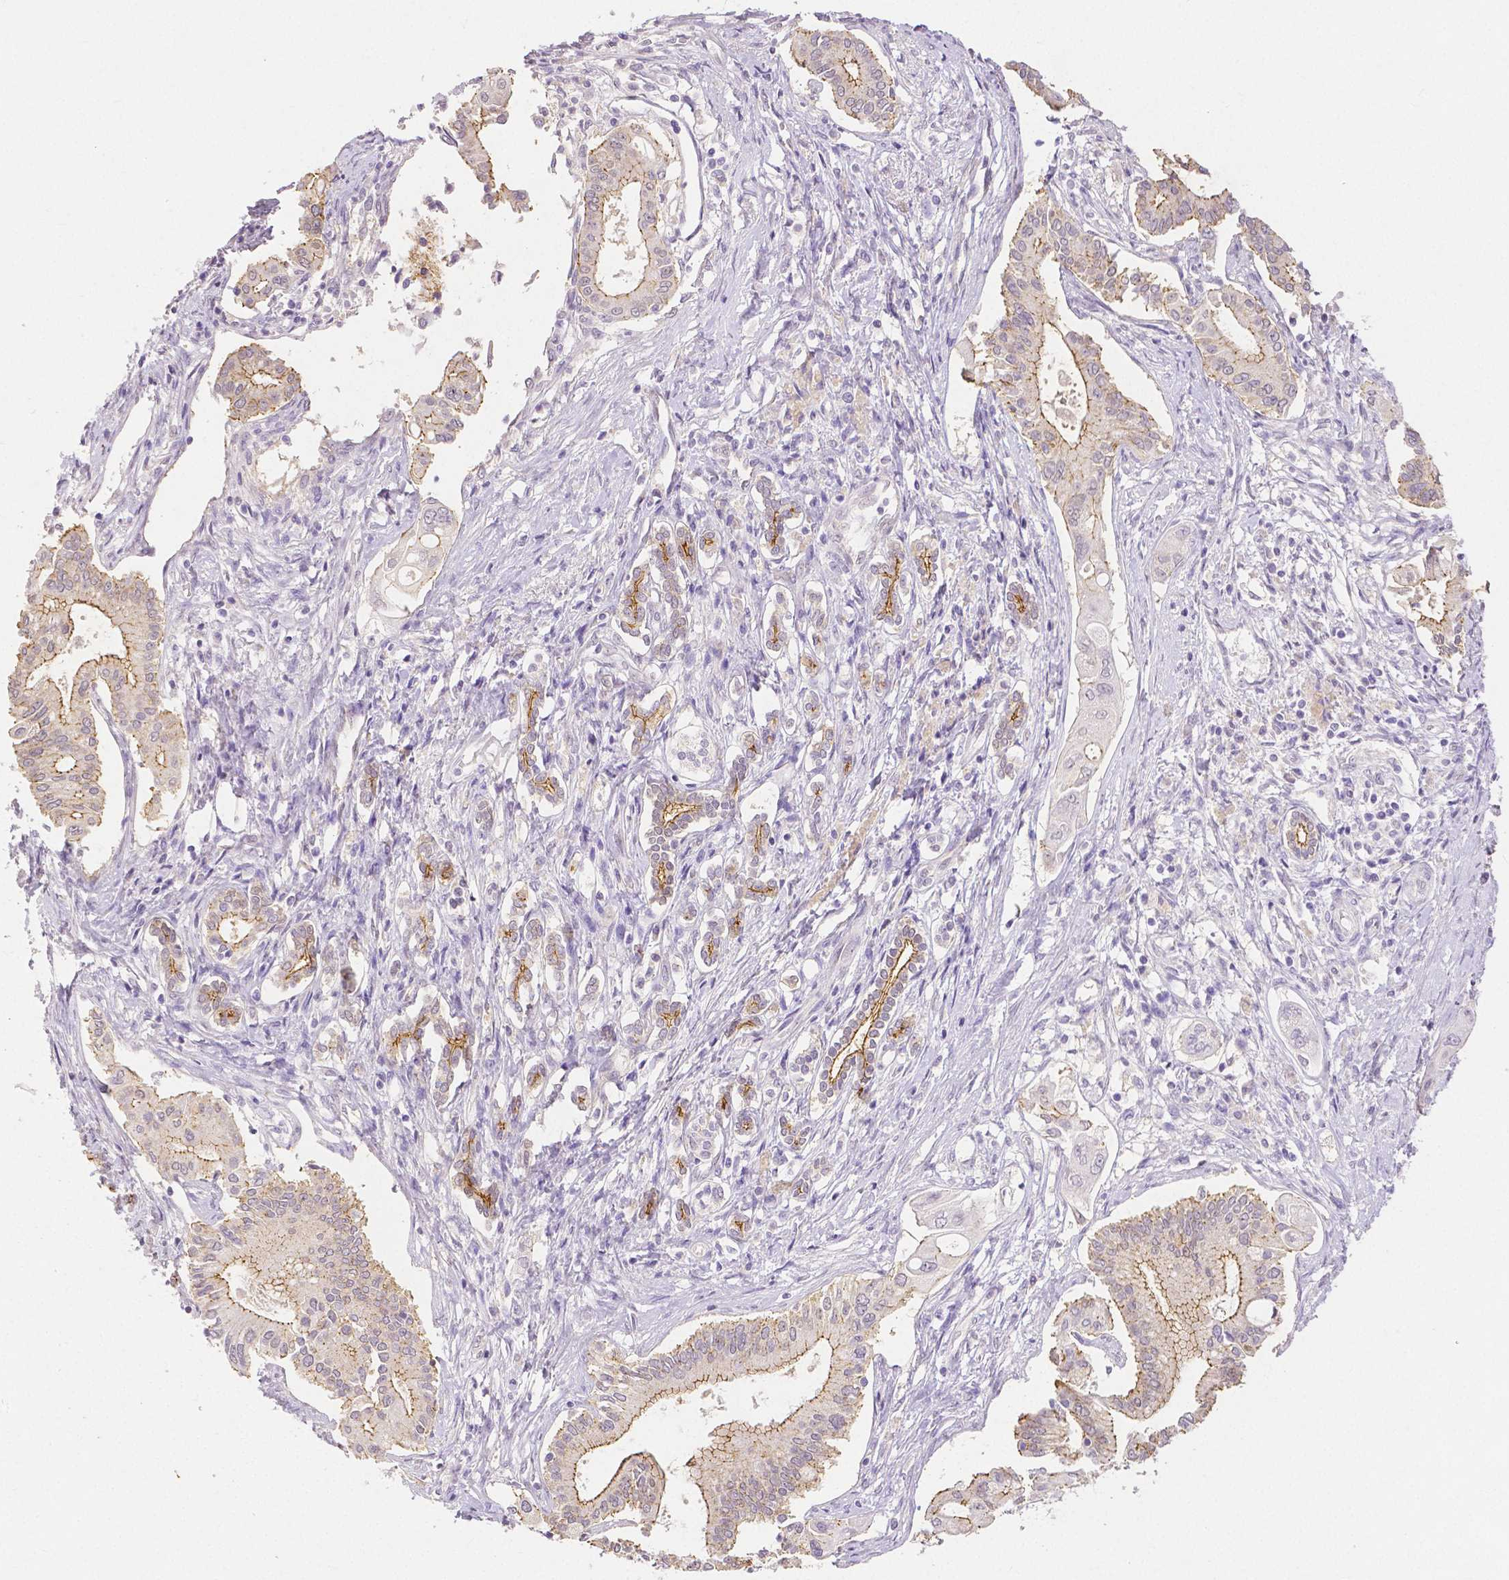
{"staining": {"intensity": "moderate", "quantity": "25%-75%", "location": "cytoplasmic/membranous"}, "tissue": "pancreatic cancer", "cell_type": "Tumor cells", "image_type": "cancer", "snomed": [{"axis": "morphology", "description": "Adenocarcinoma, NOS"}, {"axis": "topography", "description": "Pancreas"}], "caption": "The histopathology image demonstrates staining of pancreatic cancer (adenocarcinoma), revealing moderate cytoplasmic/membranous protein staining (brown color) within tumor cells.", "gene": "OCLN", "patient": {"sex": "female", "age": 68}}